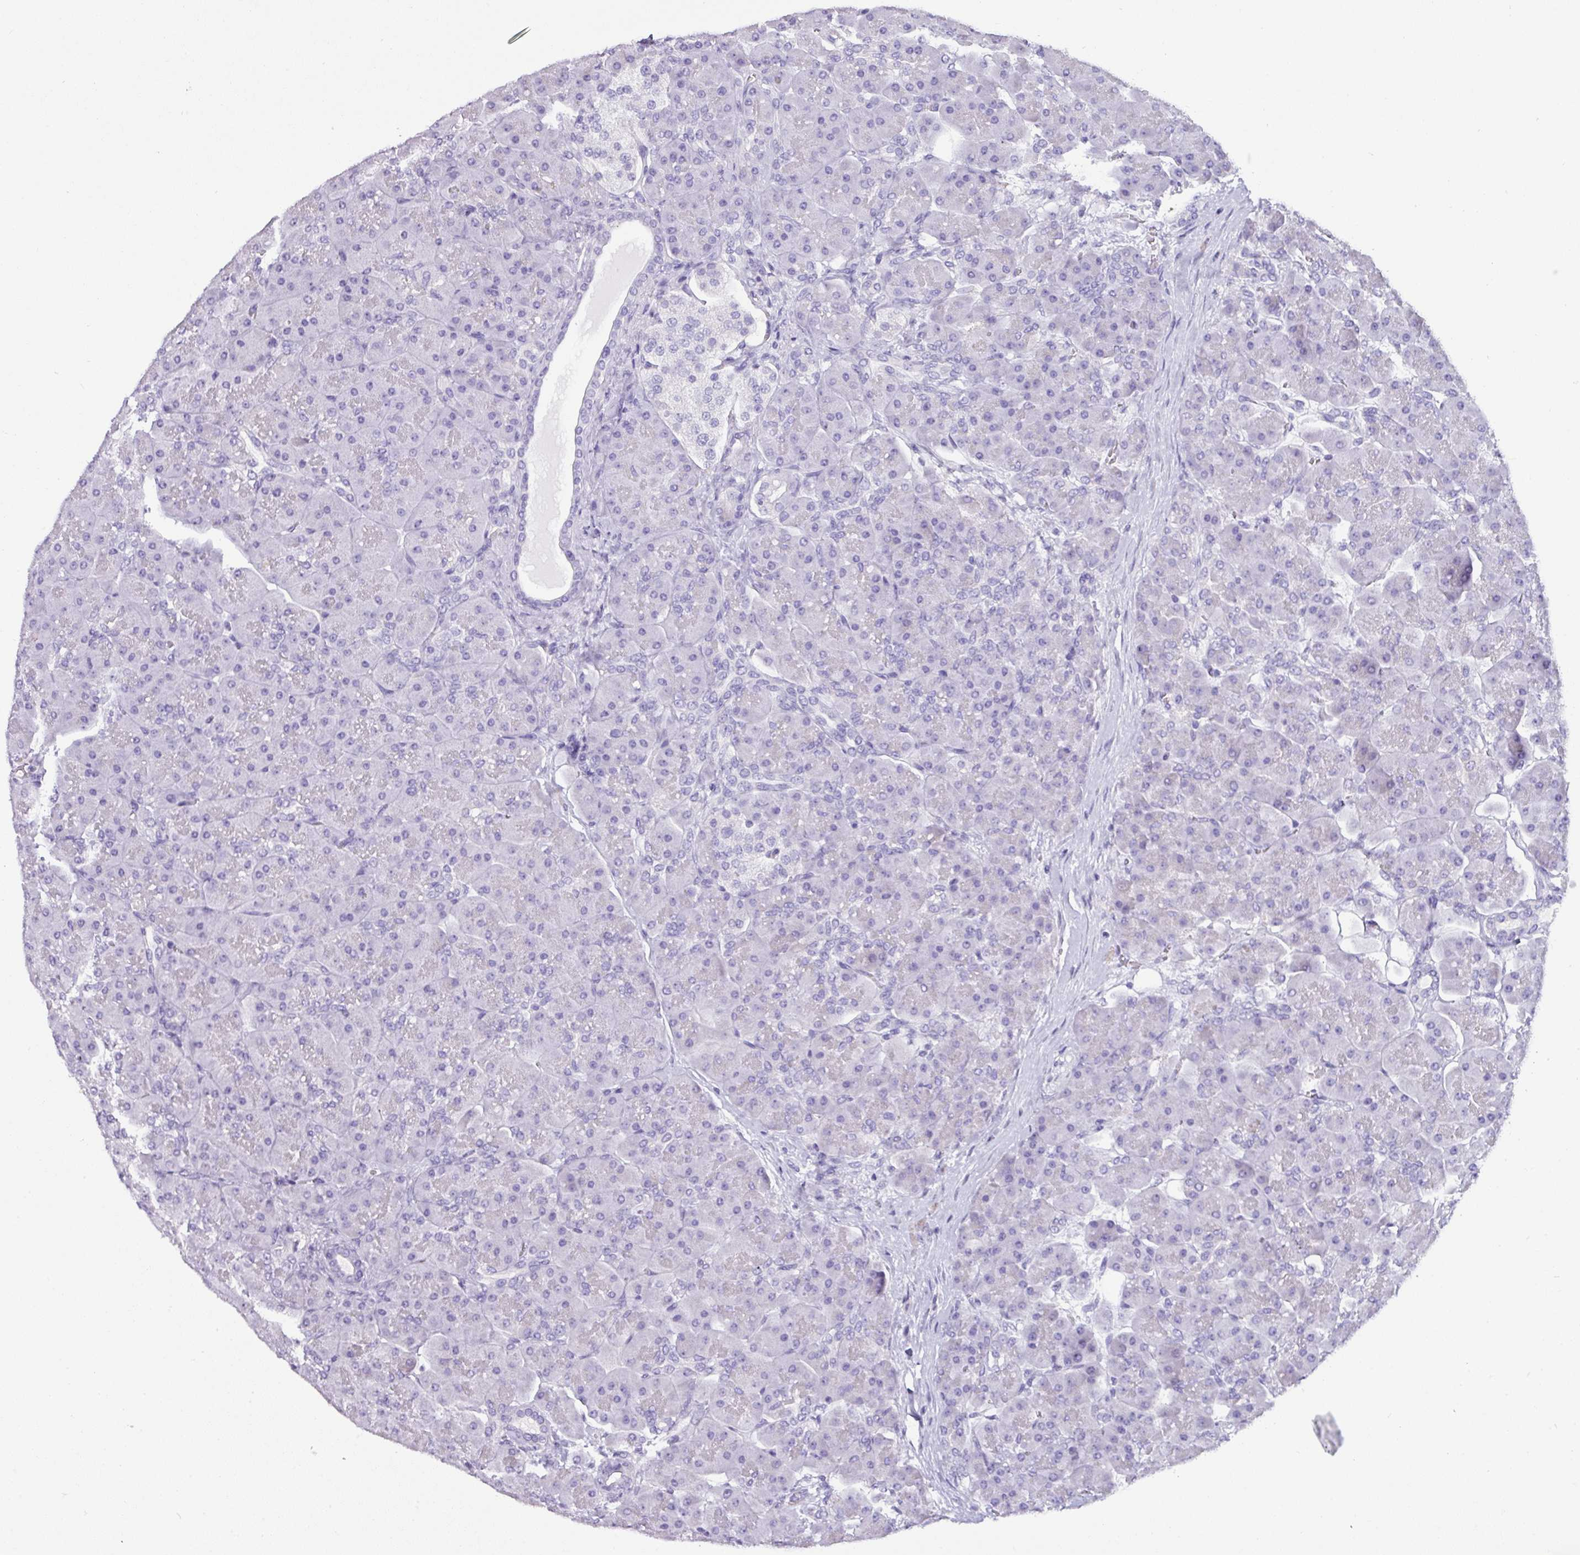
{"staining": {"intensity": "negative", "quantity": "none", "location": "none"}, "tissue": "pancreas", "cell_type": "Exocrine glandular cells", "image_type": "normal", "snomed": [{"axis": "morphology", "description": "Normal tissue, NOS"}, {"axis": "topography", "description": "Pancreas"}], "caption": "A high-resolution histopathology image shows immunohistochemistry staining of unremarkable pancreas, which shows no significant expression in exocrine glandular cells.", "gene": "NAPSA", "patient": {"sex": "male", "age": 66}}